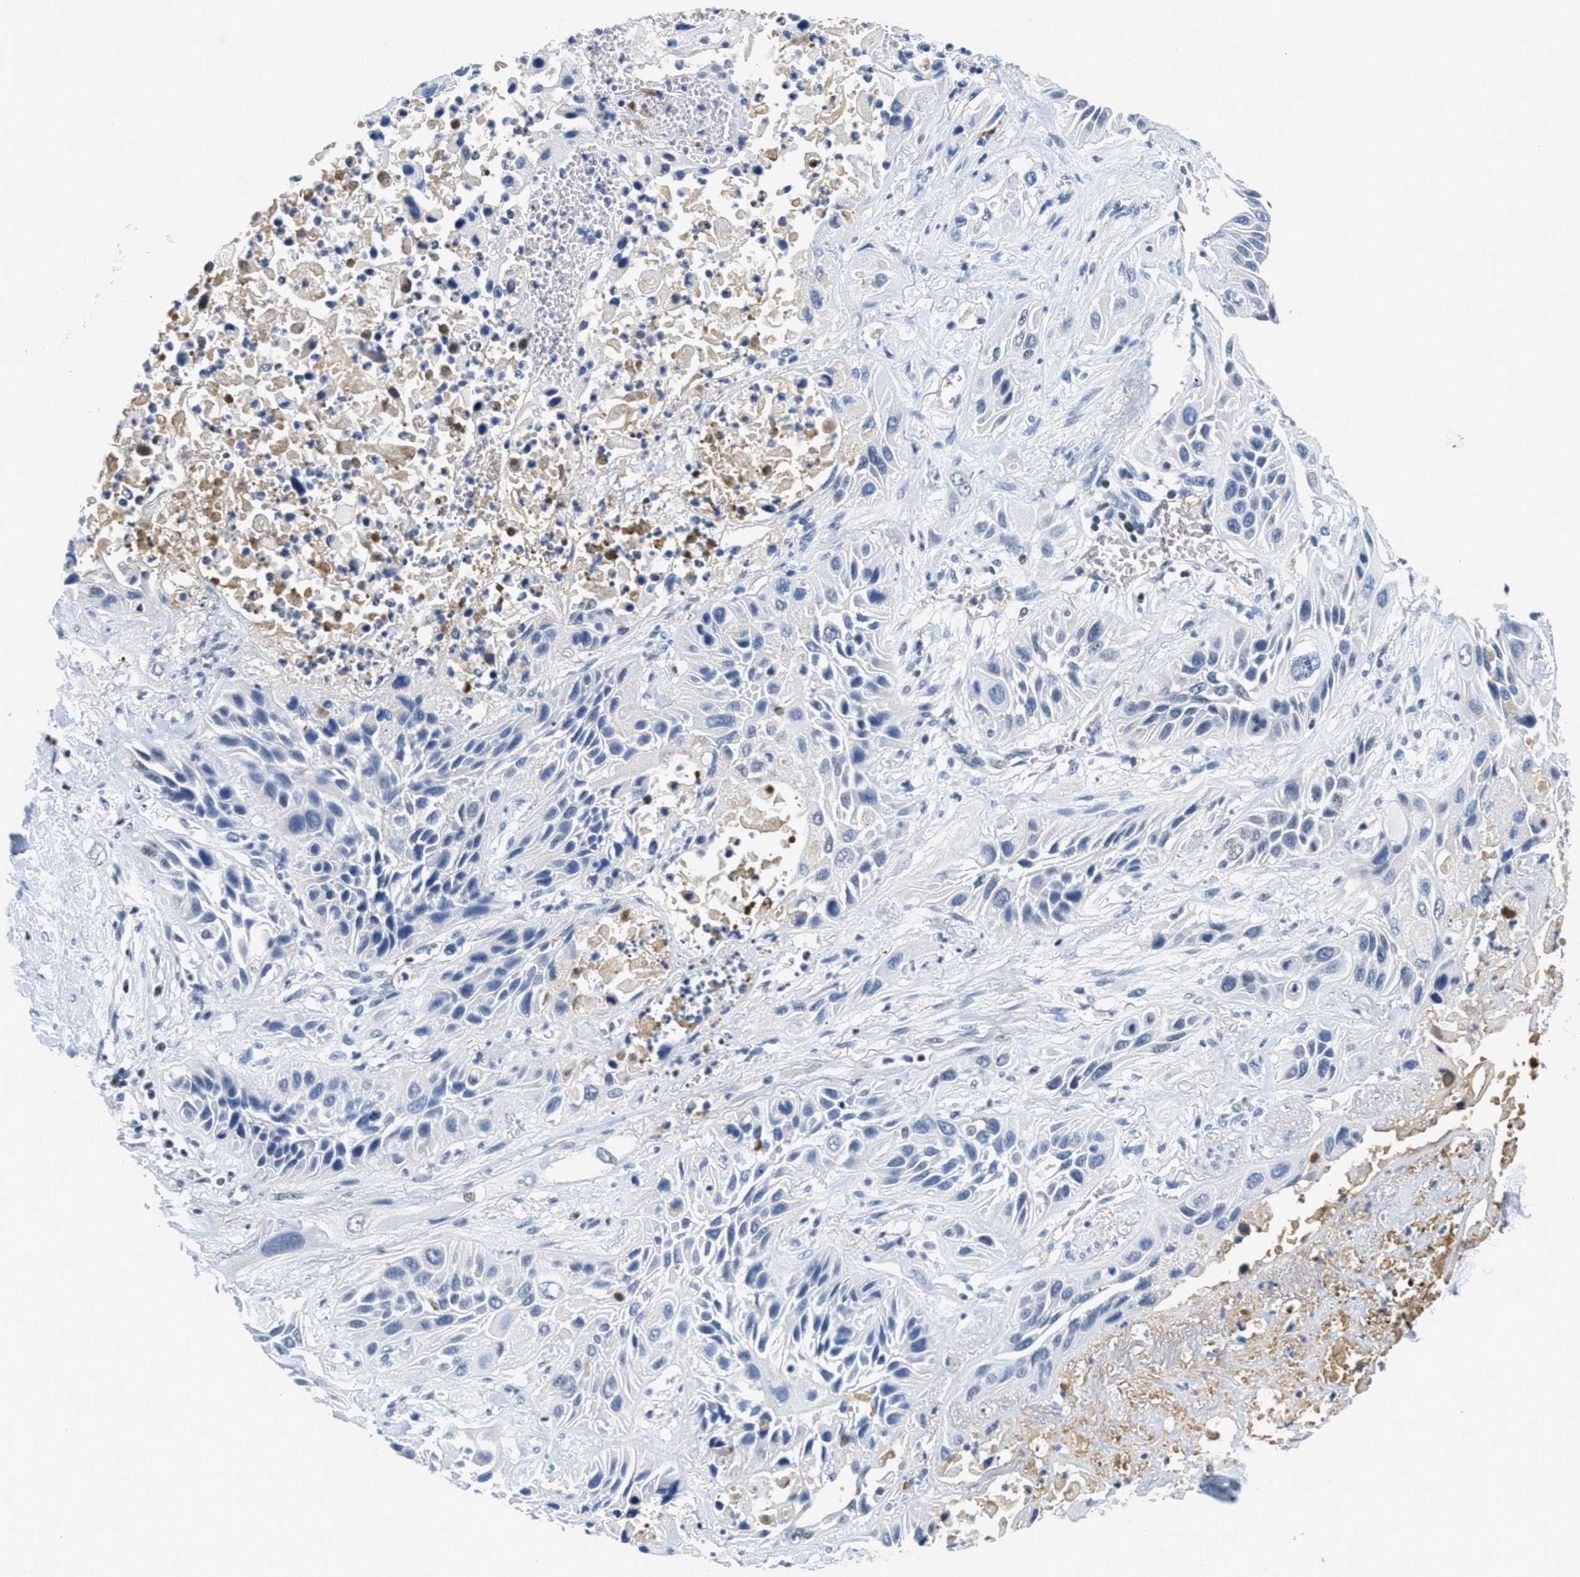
{"staining": {"intensity": "negative", "quantity": "none", "location": "none"}, "tissue": "lung cancer", "cell_type": "Tumor cells", "image_type": "cancer", "snomed": [{"axis": "morphology", "description": "Squamous cell carcinoma, NOS"}, {"axis": "topography", "description": "Lung"}], "caption": "Protein analysis of lung cancer (squamous cell carcinoma) reveals no significant expression in tumor cells.", "gene": "SERPINA1", "patient": {"sex": "female", "age": 76}}